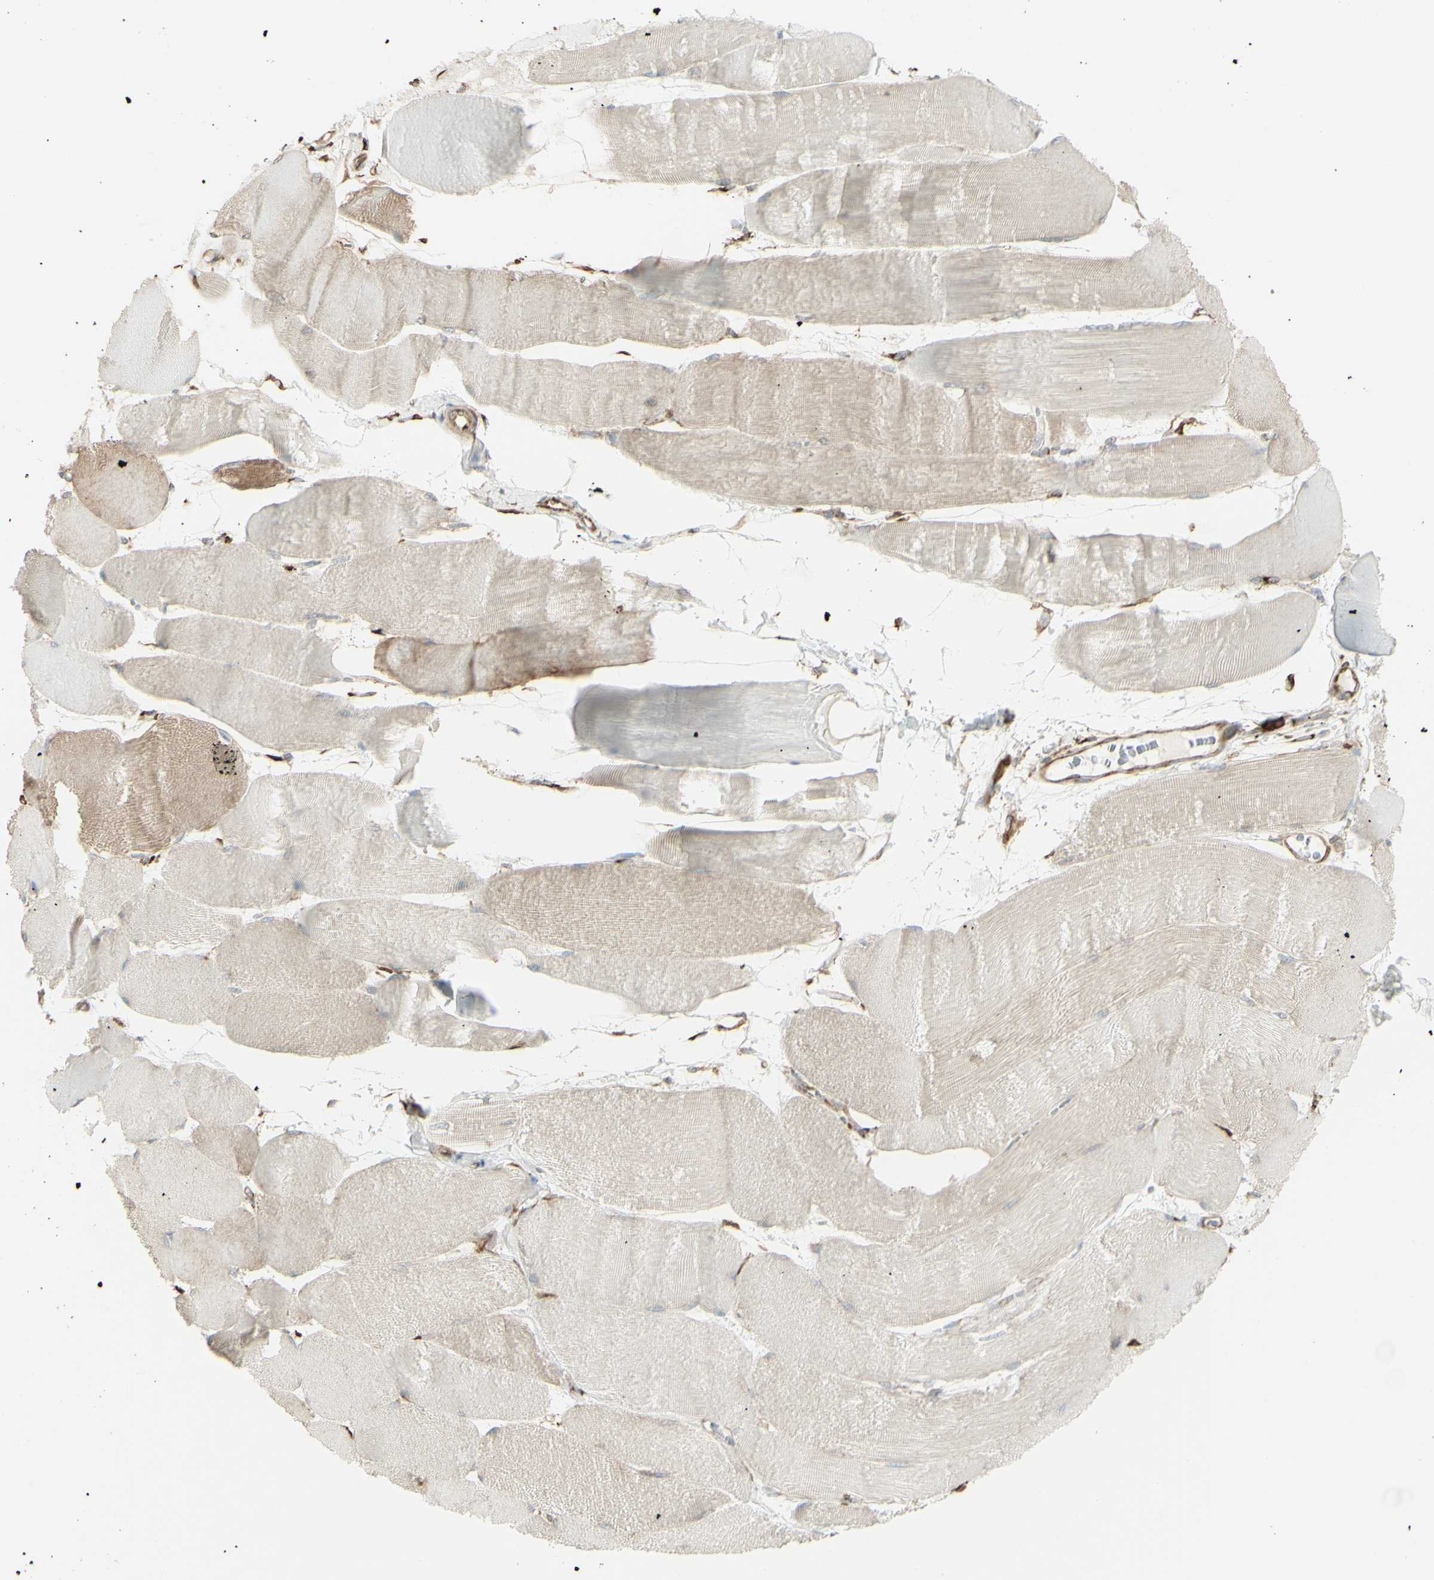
{"staining": {"intensity": "weak", "quantity": "<25%", "location": "cytoplasmic/membranous"}, "tissue": "skeletal muscle", "cell_type": "Myocytes", "image_type": "normal", "snomed": [{"axis": "morphology", "description": "Normal tissue, NOS"}, {"axis": "morphology", "description": "Squamous cell carcinoma, NOS"}, {"axis": "topography", "description": "Skeletal muscle"}], "caption": "Skeletal muscle stained for a protein using immunohistochemistry (IHC) reveals no positivity myocytes.", "gene": "EEF1B2", "patient": {"sex": "male", "age": 51}}